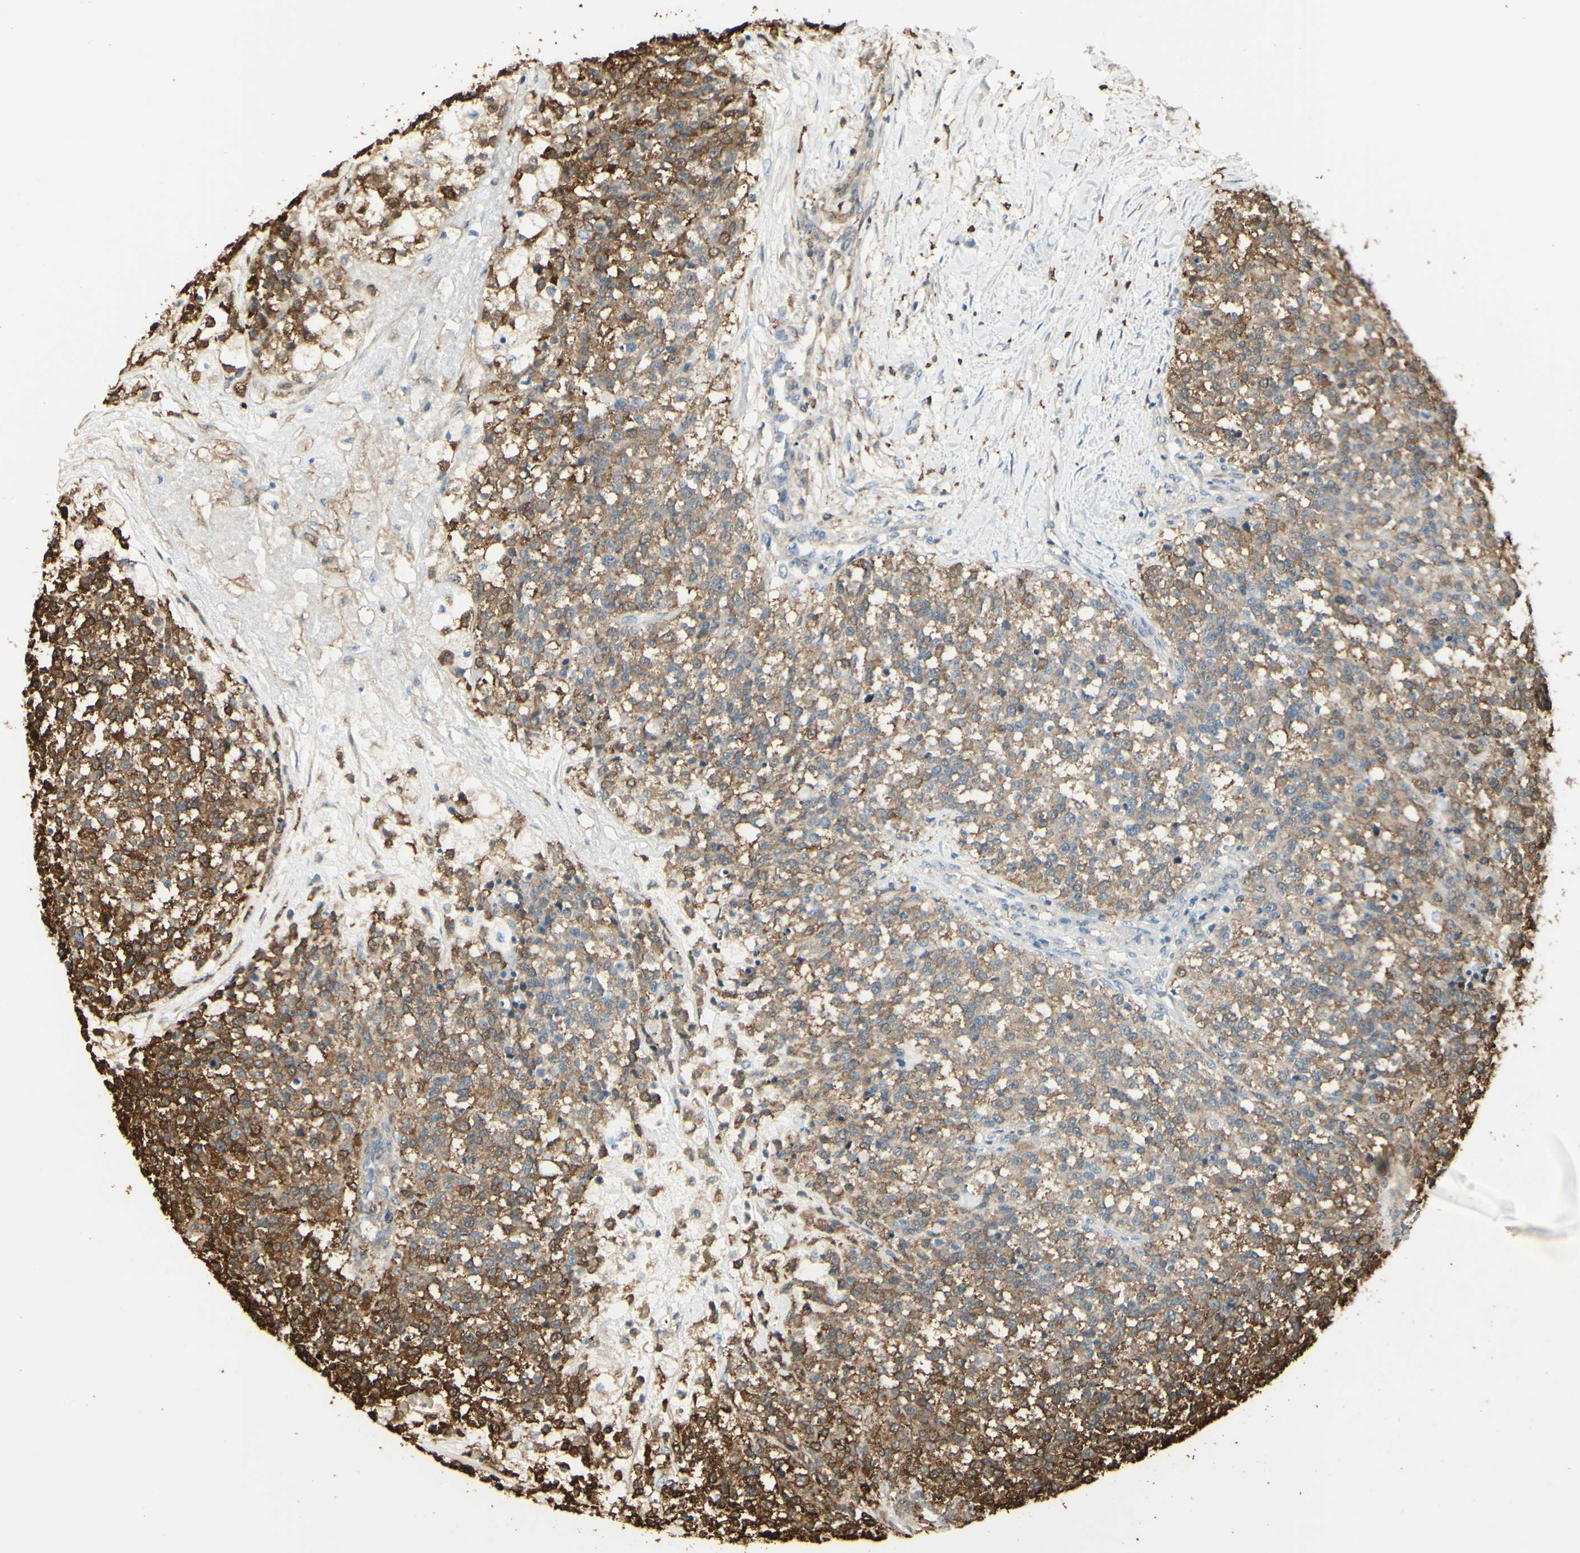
{"staining": {"intensity": "weak", "quantity": "25%-75%", "location": "cytoplasmic/membranous"}, "tissue": "testis cancer", "cell_type": "Tumor cells", "image_type": "cancer", "snomed": [{"axis": "morphology", "description": "Seminoma, NOS"}, {"axis": "topography", "description": "Testis"}], "caption": "IHC histopathology image of neoplastic tissue: seminoma (testis) stained using IHC exhibits low levels of weak protein expression localized specifically in the cytoplasmic/membranous of tumor cells, appearing as a cytoplasmic/membranous brown color.", "gene": "GSN", "patient": {"sex": "male", "age": 59}}